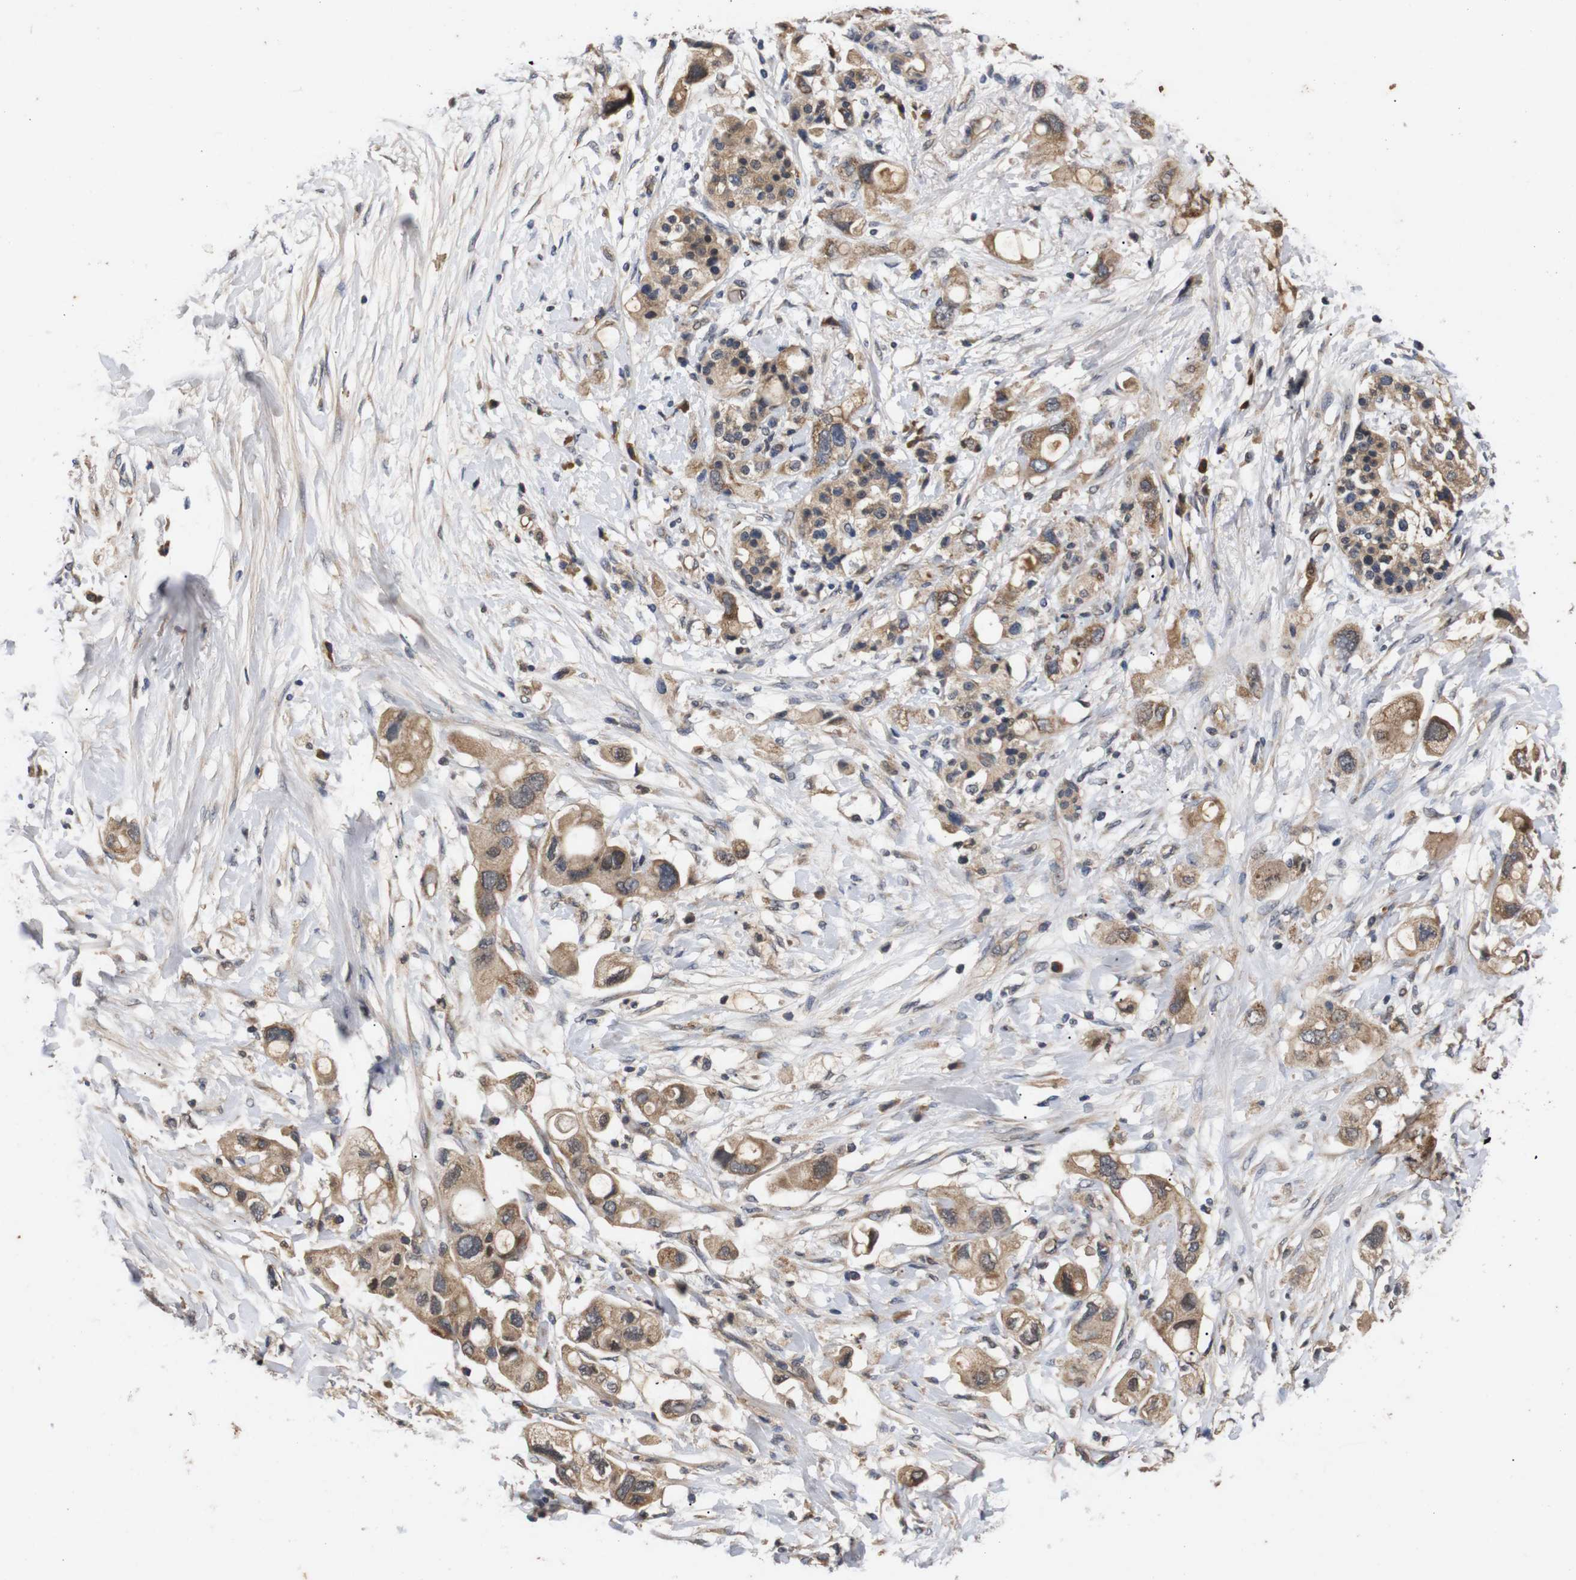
{"staining": {"intensity": "moderate", "quantity": ">75%", "location": "cytoplasmic/membranous"}, "tissue": "pancreatic cancer", "cell_type": "Tumor cells", "image_type": "cancer", "snomed": [{"axis": "morphology", "description": "Adenocarcinoma, NOS"}, {"axis": "topography", "description": "Pancreas"}], "caption": "The image shows a brown stain indicating the presence of a protein in the cytoplasmic/membranous of tumor cells in pancreatic adenocarcinoma.", "gene": "RIPK1", "patient": {"sex": "female", "age": 56}}